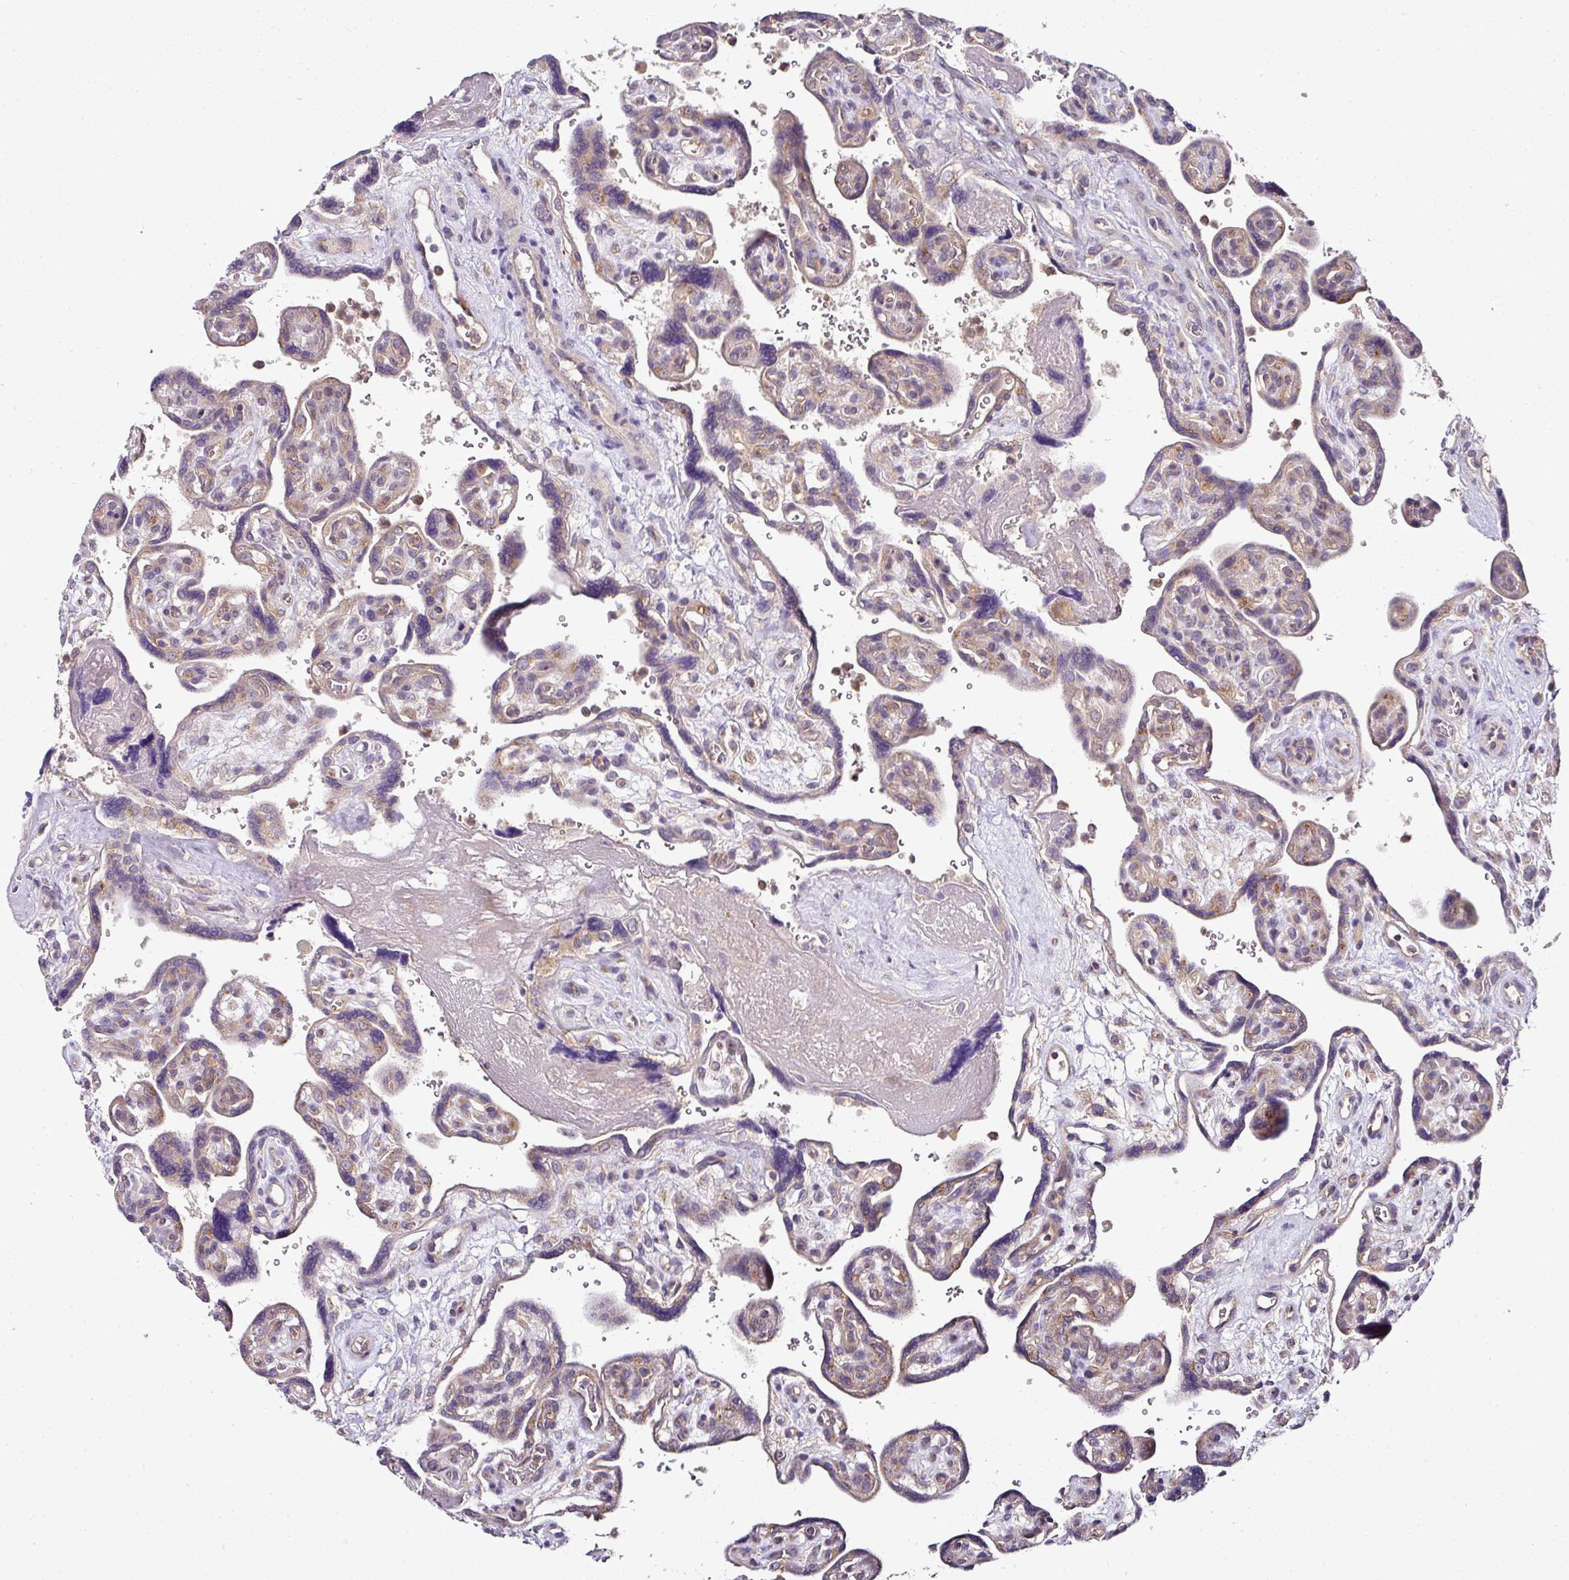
{"staining": {"intensity": "moderate", "quantity": ">75%", "location": "cytoplasmic/membranous"}, "tissue": "placenta", "cell_type": "Decidual cells", "image_type": "normal", "snomed": [{"axis": "morphology", "description": "Normal tissue, NOS"}, {"axis": "topography", "description": "Placenta"}], "caption": "Brown immunohistochemical staining in normal placenta displays moderate cytoplasmic/membranous expression in approximately >75% of decidual cells.", "gene": "SKIC2", "patient": {"sex": "female", "age": 39}}